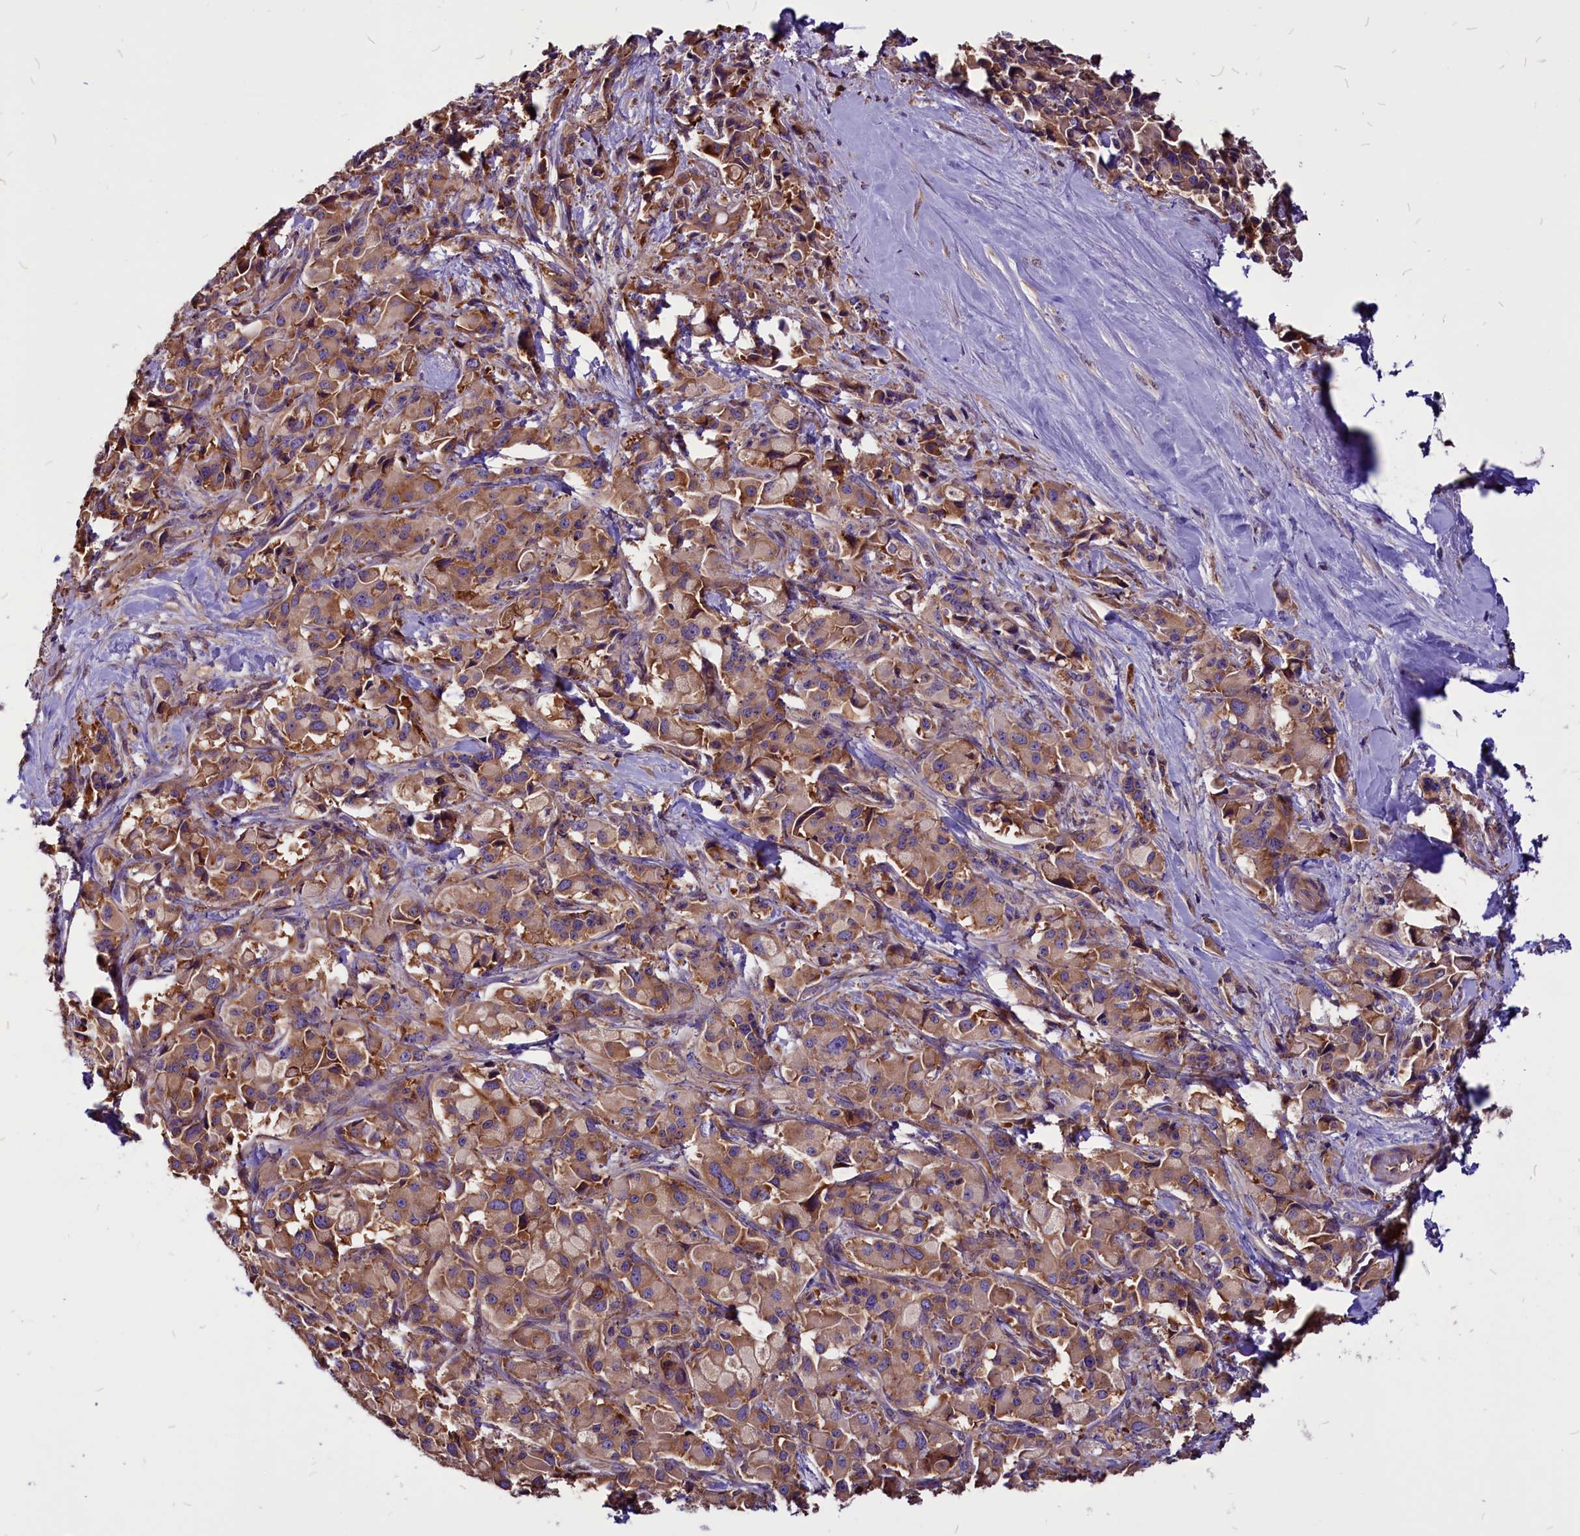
{"staining": {"intensity": "moderate", "quantity": ">75%", "location": "cytoplasmic/membranous"}, "tissue": "pancreatic cancer", "cell_type": "Tumor cells", "image_type": "cancer", "snomed": [{"axis": "morphology", "description": "Adenocarcinoma, NOS"}, {"axis": "topography", "description": "Pancreas"}], "caption": "About >75% of tumor cells in human pancreatic cancer reveal moderate cytoplasmic/membranous protein expression as visualized by brown immunohistochemical staining.", "gene": "EIF3G", "patient": {"sex": "male", "age": 65}}